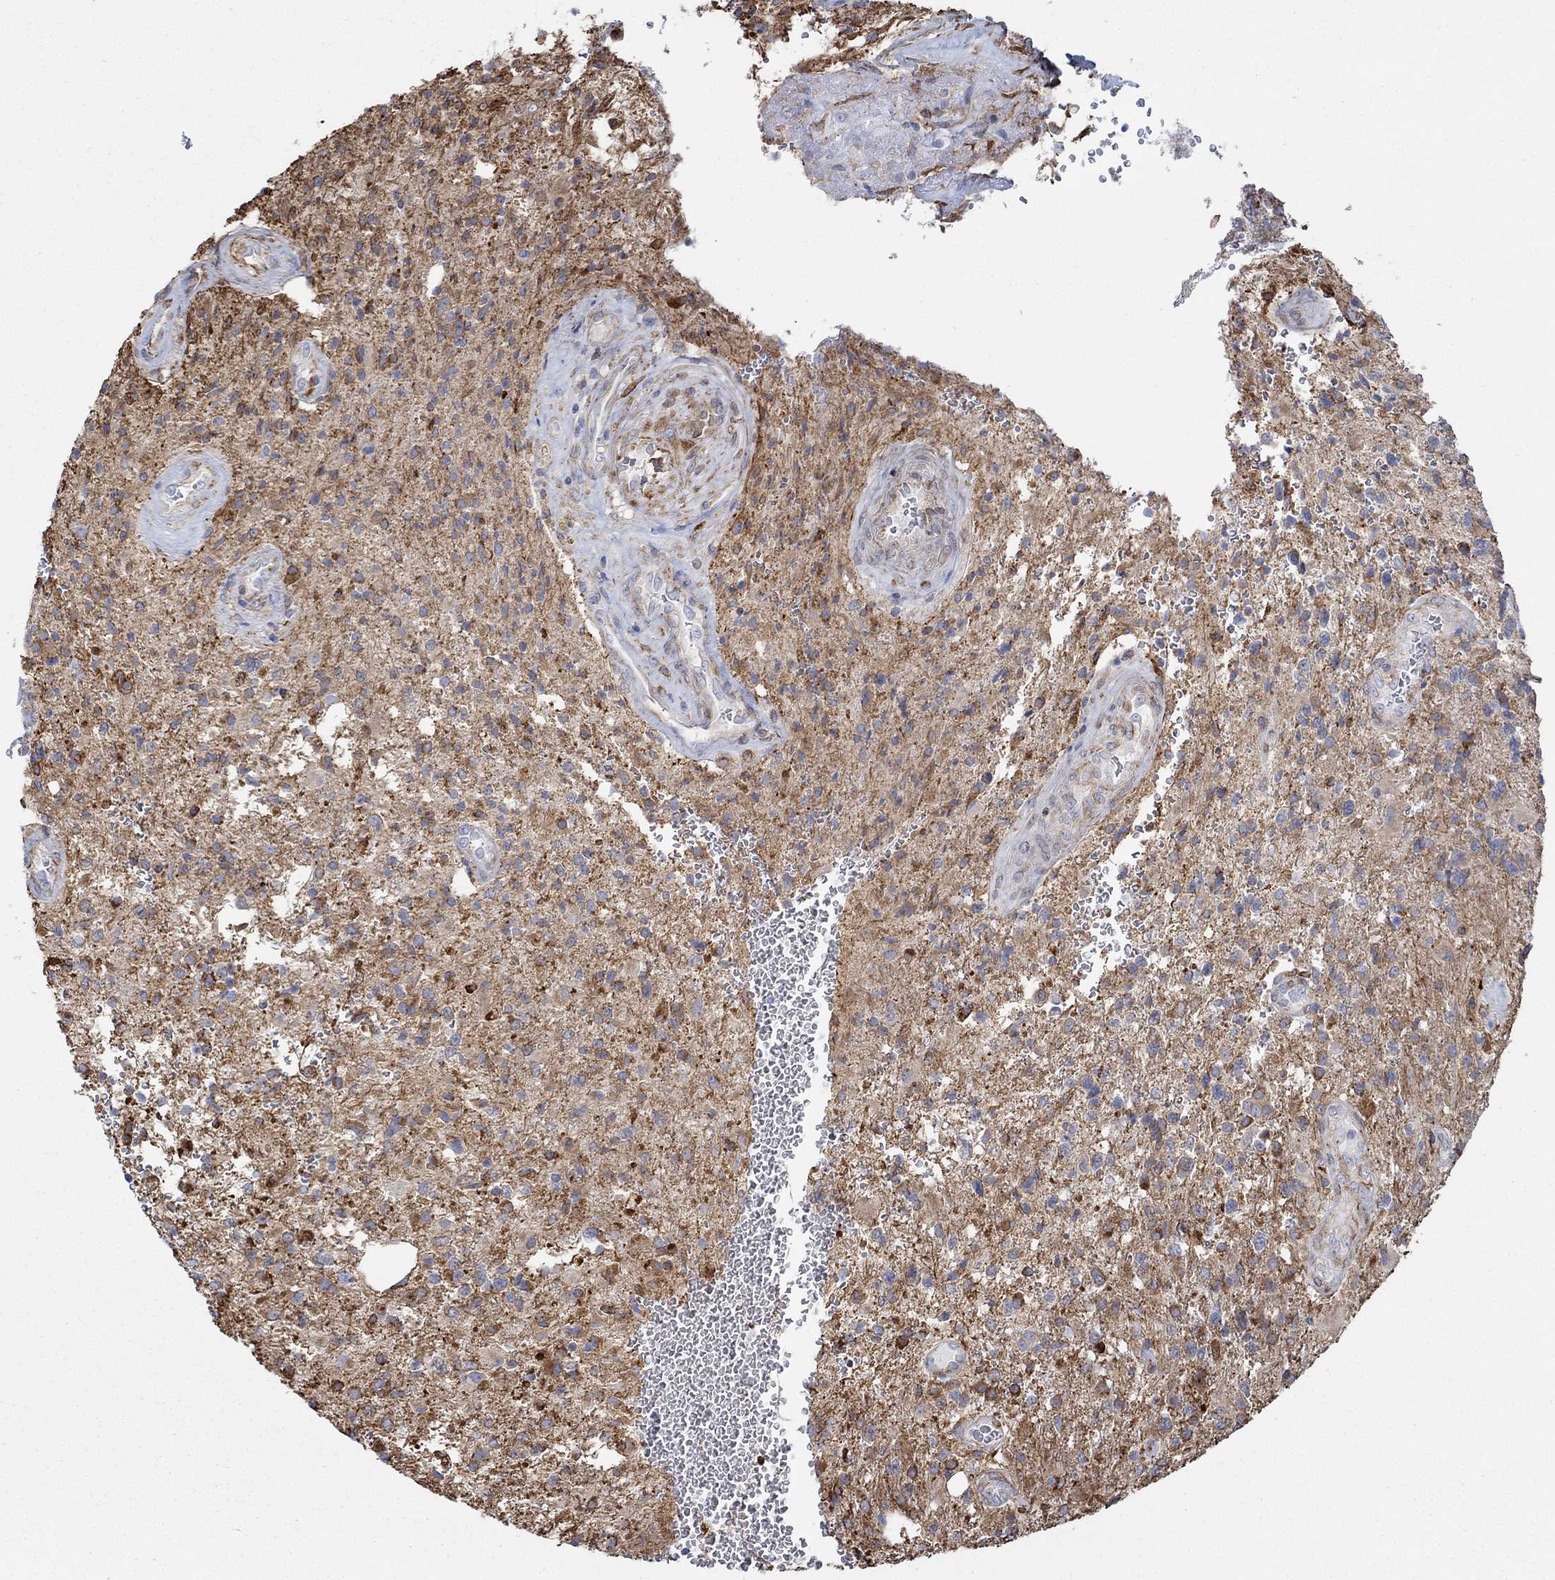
{"staining": {"intensity": "strong", "quantity": "<25%", "location": "cytoplasmic/membranous"}, "tissue": "glioma", "cell_type": "Tumor cells", "image_type": "cancer", "snomed": [{"axis": "morphology", "description": "Glioma, malignant, High grade"}, {"axis": "topography", "description": "Brain"}], "caption": "Malignant glioma (high-grade) was stained to show a protein in brown. There is medium levels of strong cytoplasmic/membranous positivity in approximately <25% of tumor cells. The staining is performed using DAB (3,3'-diaminobenzidine) brown chromogen to label protein expression. The nuclei are counter-stained blue using hematoxylin.", "gene": "STC2", "patient": {"sex": "male", "age": 56}}